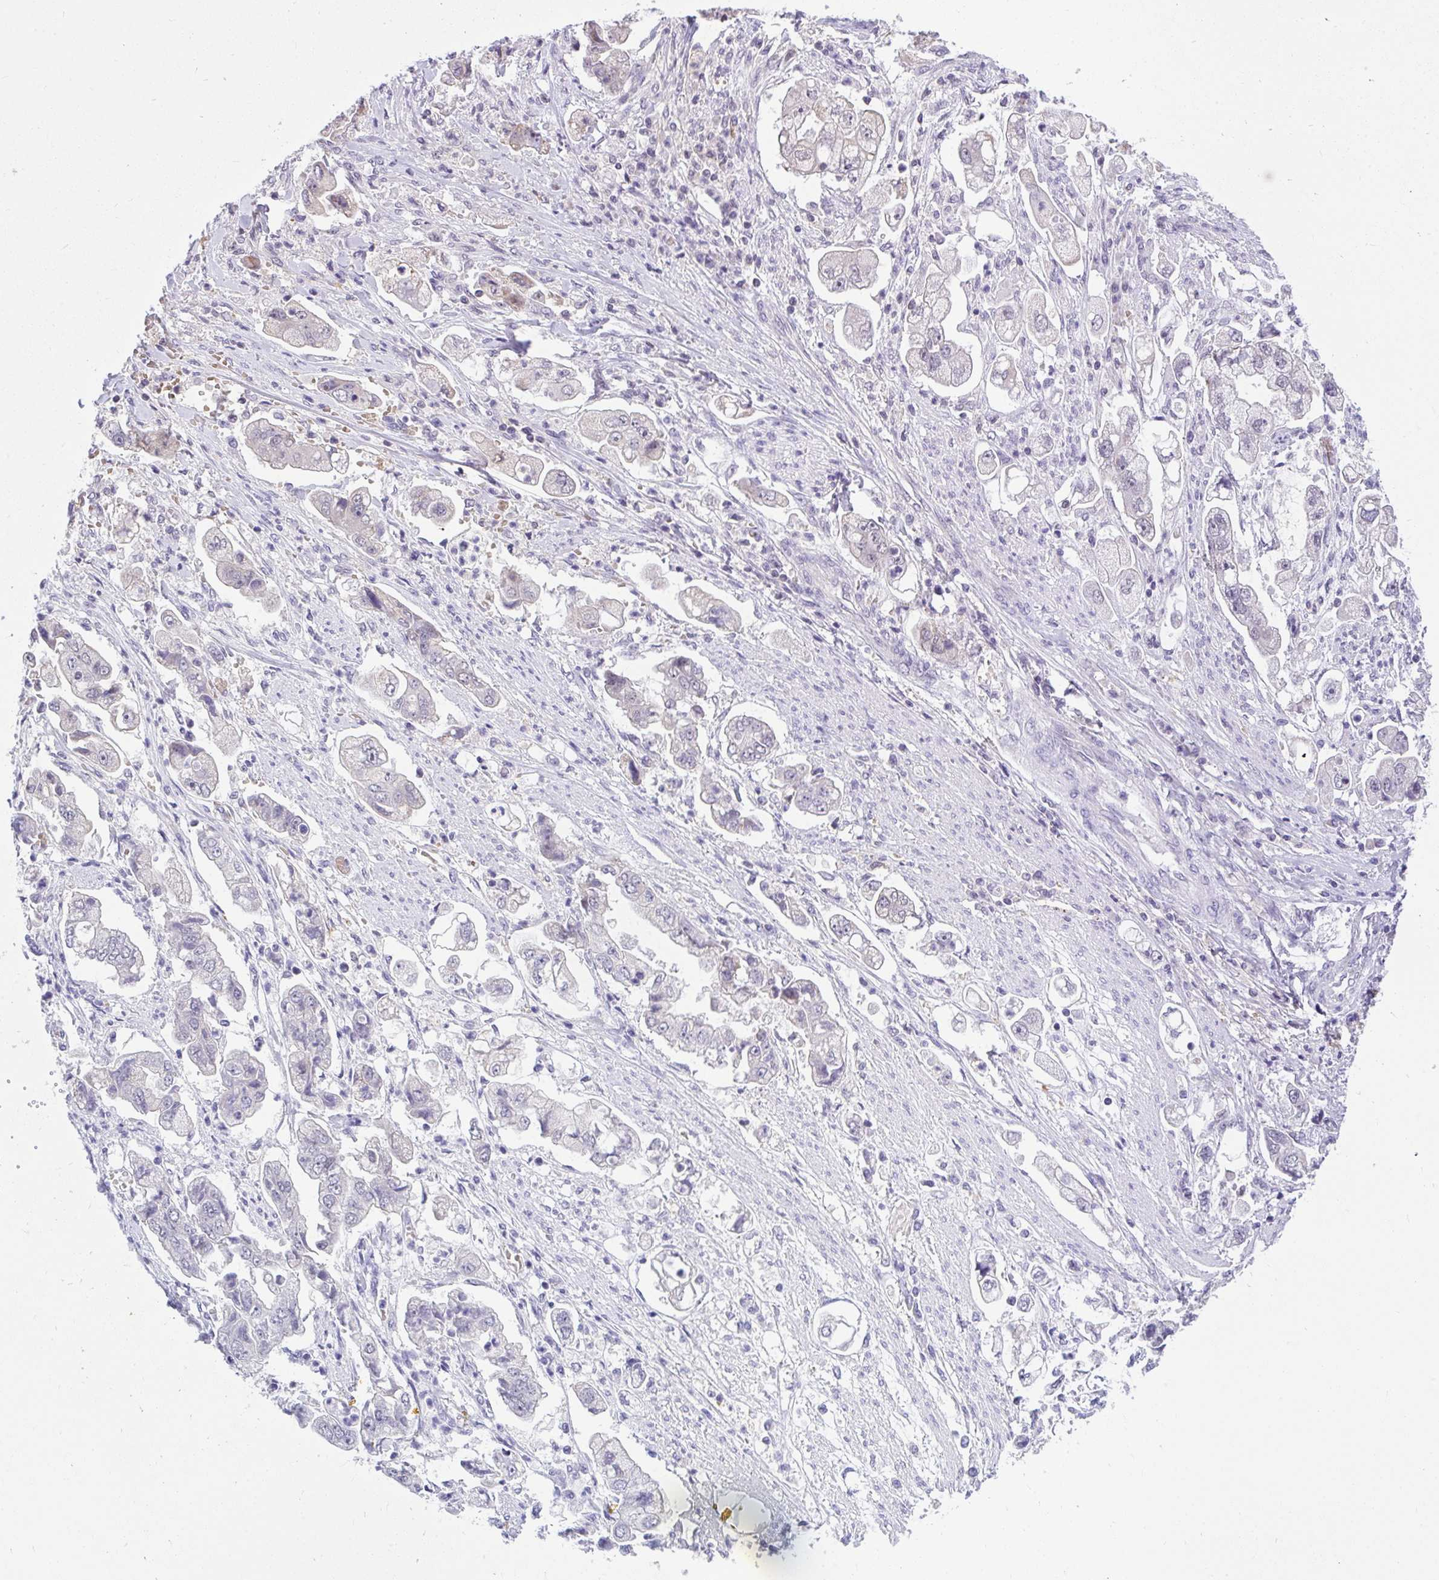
{"staining": {"intensity": "negative", "quantity": "none", "location": "none"}, "tissue": "stomach cancer", "cell_type": "Tumor cells", "image_type": "cancer", "snomed": [{"axis": "morphology", "description": "Adenocarcinoma, NOS"}, {"axis": "topography", "description": "Stomach"}], "caption": "Immunohistochemistry (IHC) micrograph of stomach cancer stained for a protein (brown), which demonstrates no expression in tumor cells. Brightfield microscopy of immunohistochemistry (IHC) stained with DAB (brown) and hematoxylin (blue), captured at high magnification.", "gene": "PPP1CA", "patient": {"sex": "male", "age": 62}}